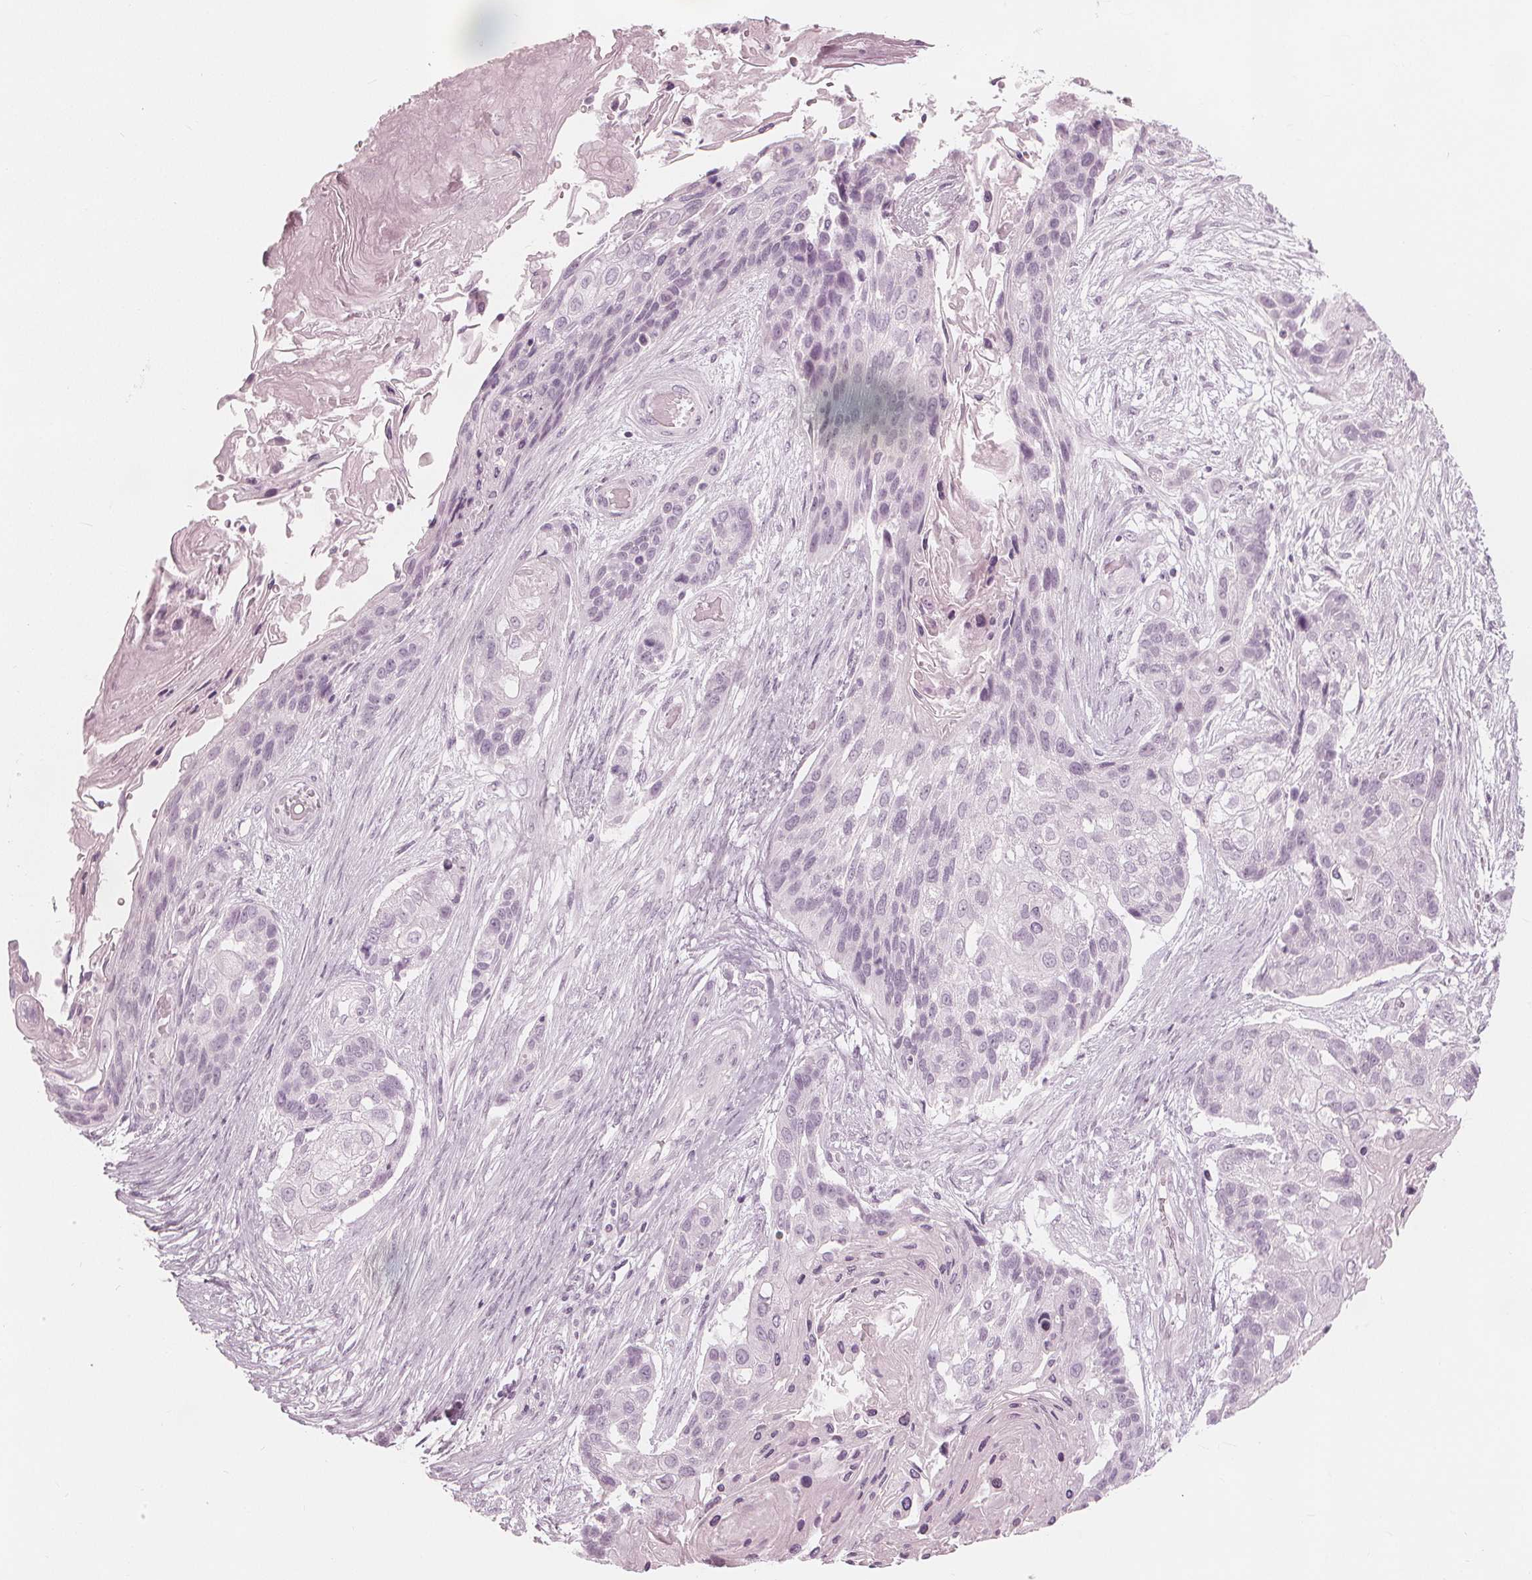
{"staining": {"intensity": "negative", "quantity": "none", "location": "none"}, "tissue": "lung cancer", "cell_type": "Tumor cells", "image_type": "cancer", "snomed": [{"axis": "morphology", "description": "Squamous cell carcinoma, NOS"}, {"axis": "topography", "description": "Lung"}], "caption": "Lung cancer stained for a protein using immunohistochemistry (IHC) demonstrates no expression tumor cells.", "gene": "PAEP", "patient": {"sex": "male", "age": 69}}